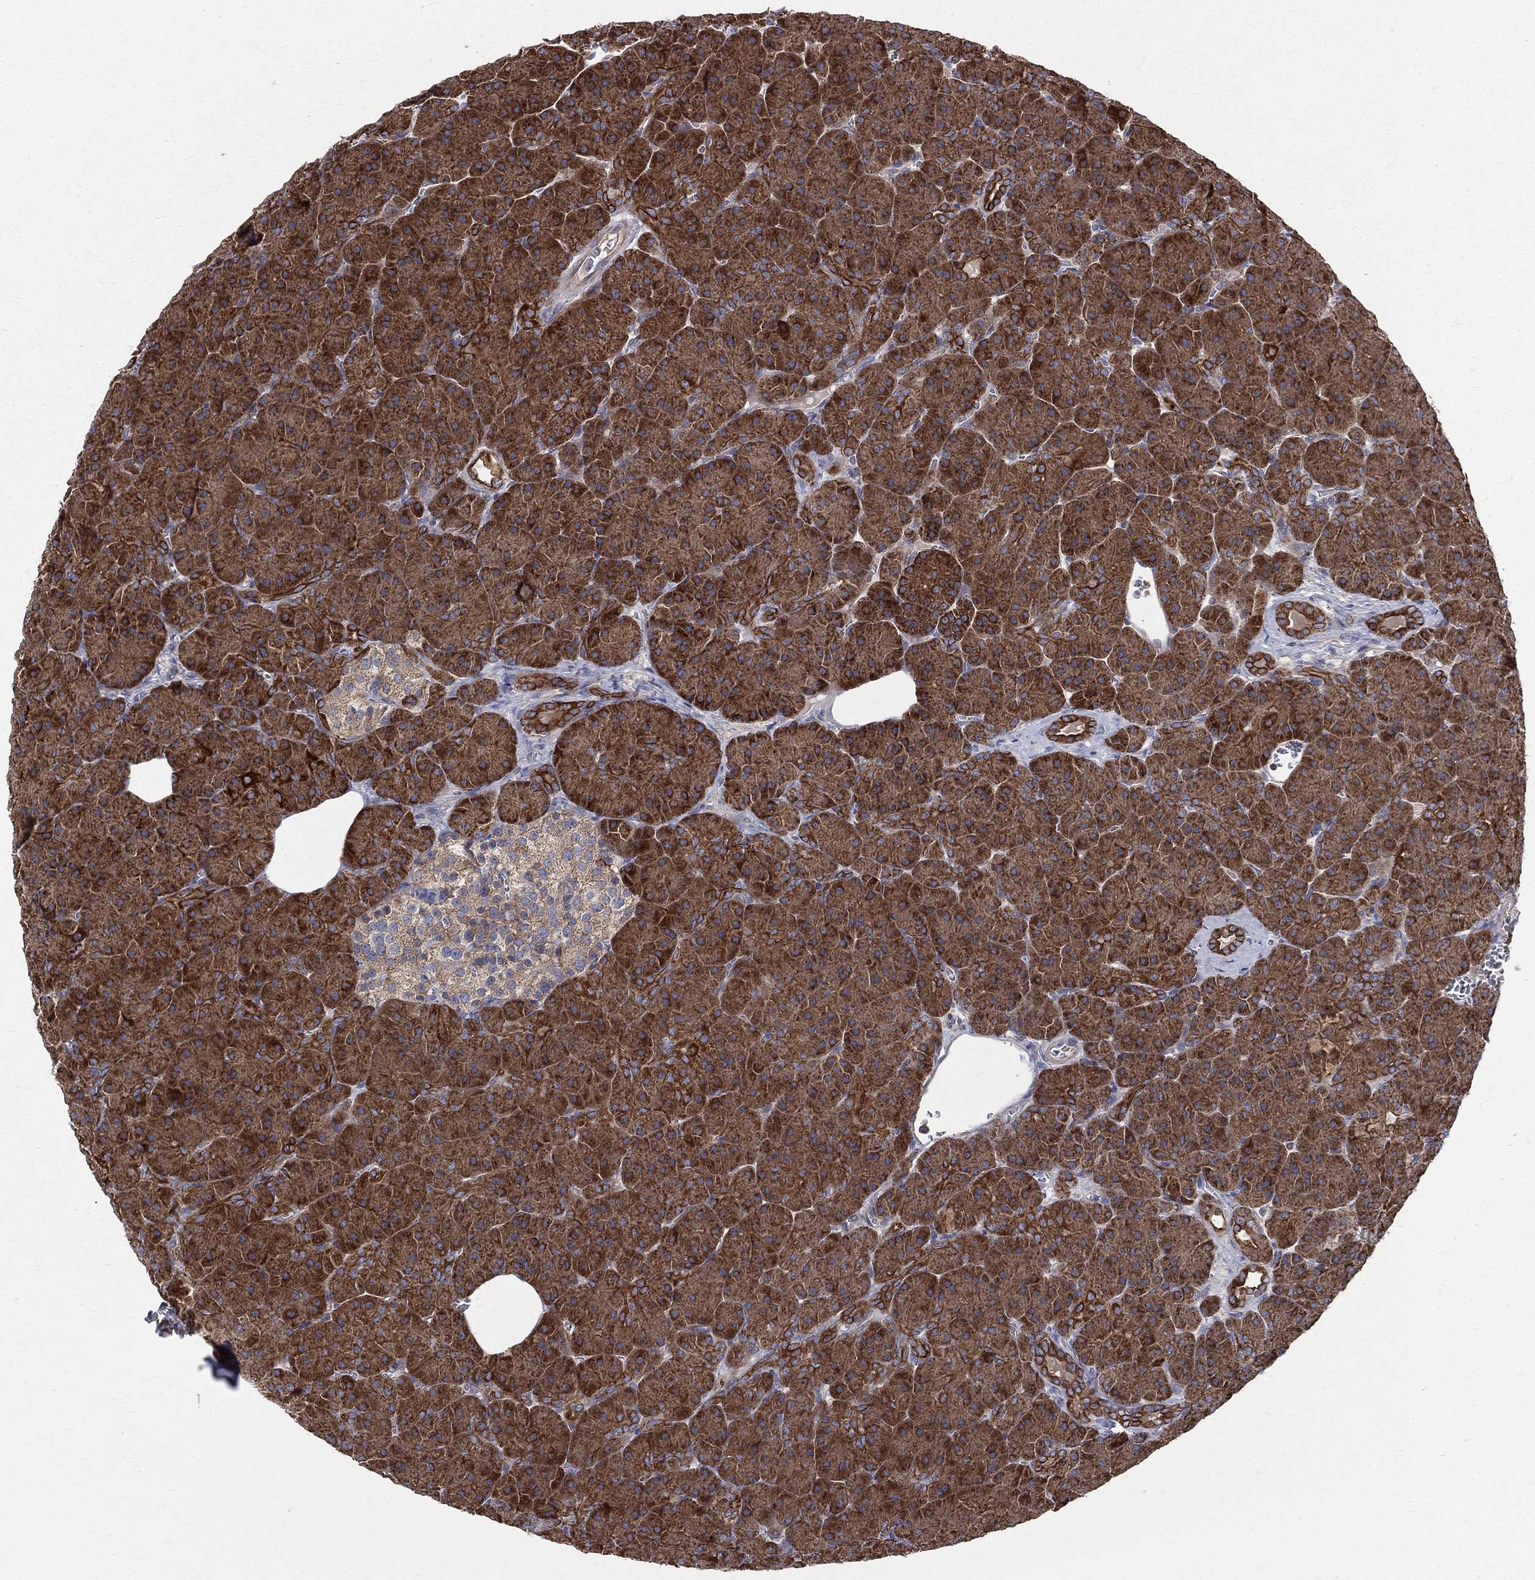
{"staining": {"intensity": "strong", "quantity": ">75%", "location": "cytoplasmic/membranous"}, "tissue": "pancreas", "cell_type": "Exocrine glandular cells", "image_type": "normal", "snomed": [{"axis": "morphology", "description": "Normal tissue, NOS"}, {"axis": "topography", "description": "Pancreas"}], "caption": "Strong cytoplasmic/membranous expression for a protein is identified in about >75% of exocrine glandular cells of unremarkable pancreas using immunohistochemistry.", "gene": "MIX23", "patient": {"sex": "male", "age": 61}}